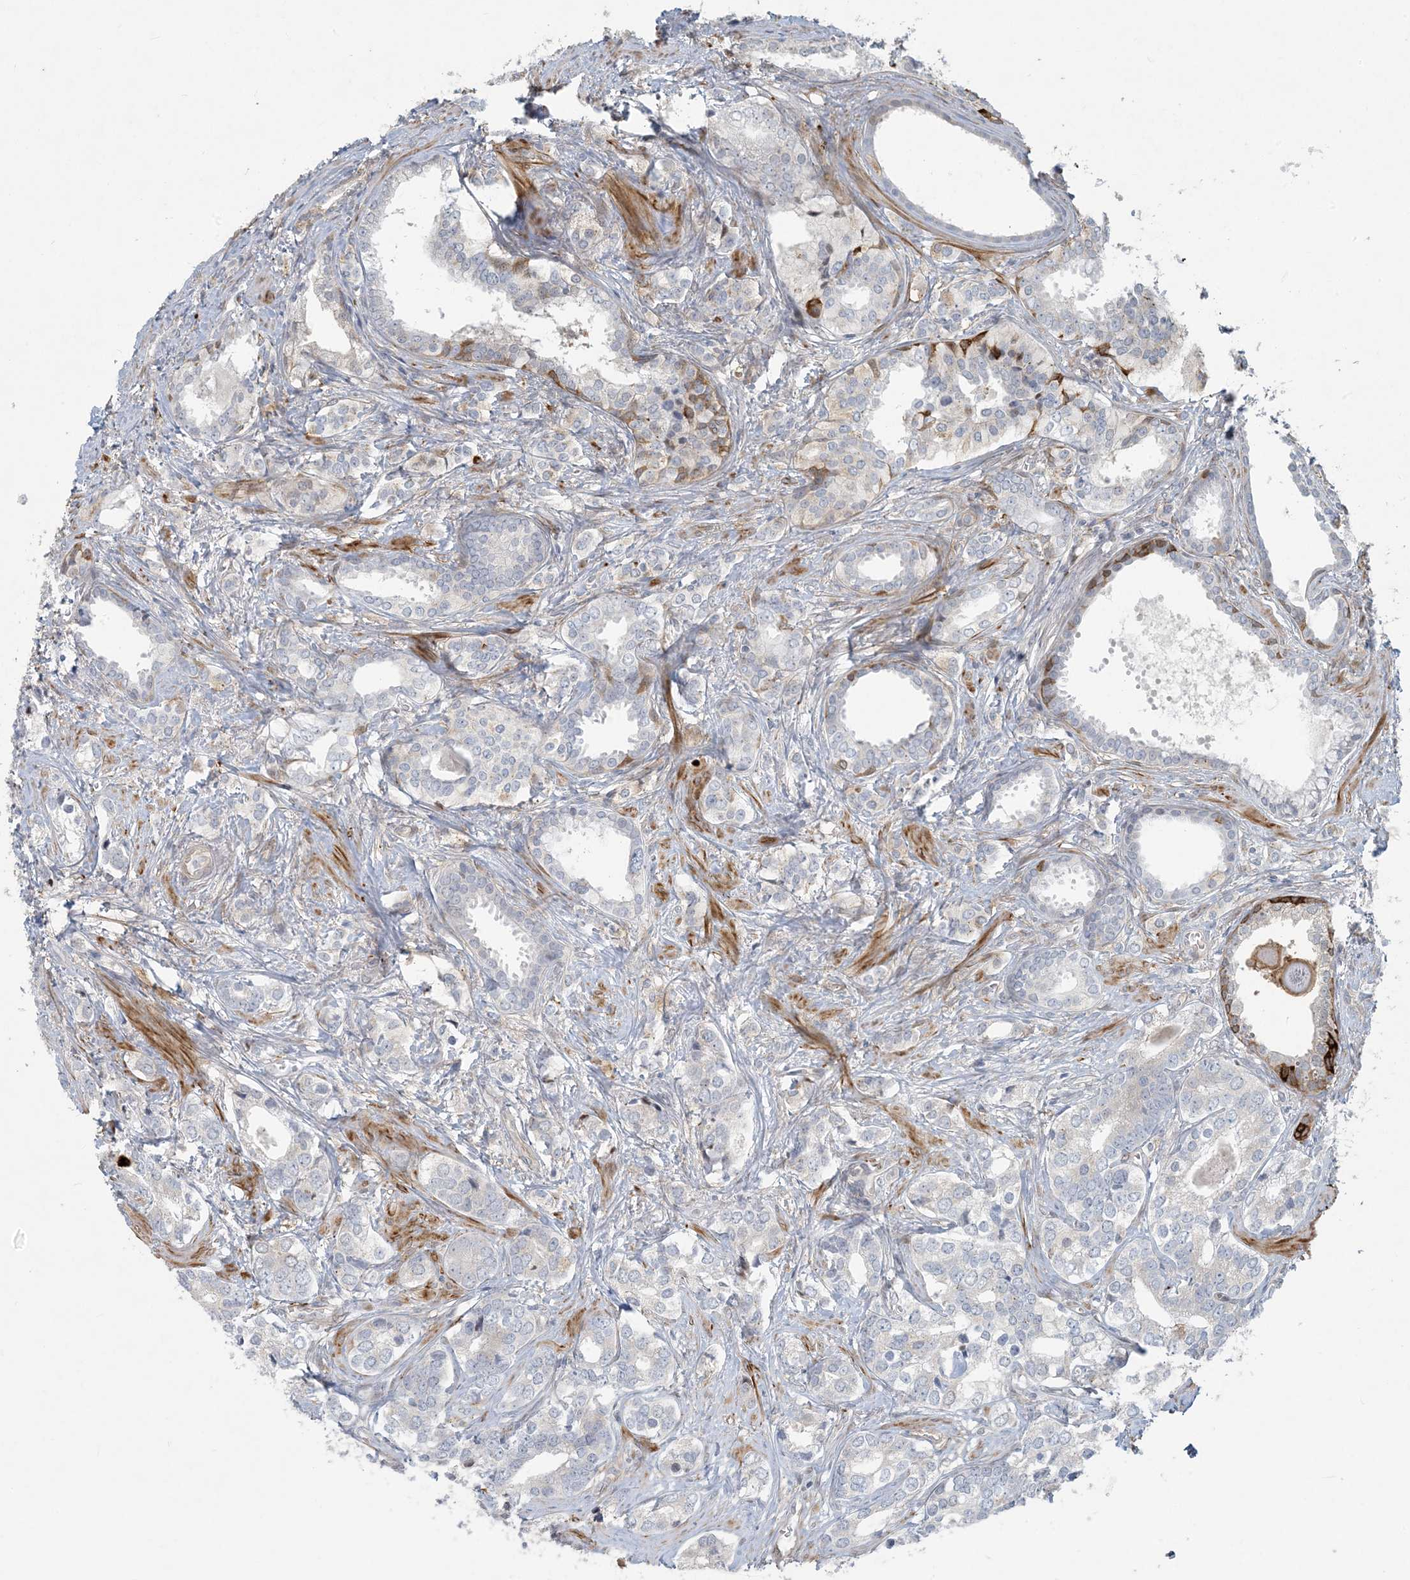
{"staining": {"intensity": "negative", "quantity": "none", "location": "none"}, "tissue": "prostate cancer", "cell_type": "Tumor cells", "image_type": "cancer", "snomed": [{"axis": "morphology", "description": "Adenocarcinoma, High grade"}, {"axis": "topography", "description": "Prostate"}], "caption": "A micrograph of human prostate cancer (high-grade adenocarcinoma) is negative for staining in tumor cells. (Stains: DAB (3,3'-diaminobenzidine) IHC with hematoxylin counter stain, Microscopy: brightfield microscopy at high magnification).", "gene": "BCORL1", "patient": {"sex": "male", "age": 62}}